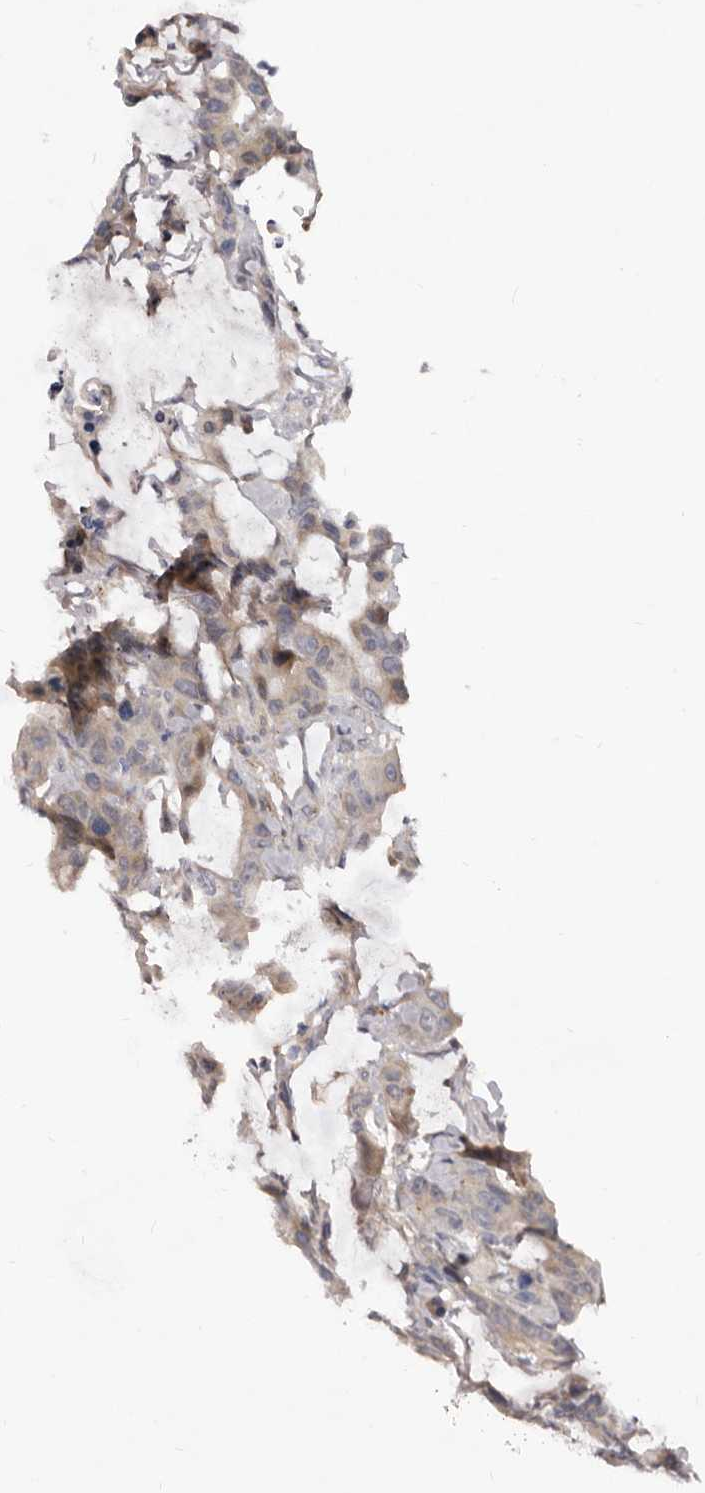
{"staining": {"intensity": "weak", "quantity": "25%-75%", "location": "cytoplasmic/membranous"}, "tissue": "colorectal cancer", "cell_type": "Tumor cells", "image_type": "cancer", "snomed": [{"axis": "morphology", "description": "Adenocarcinoma, NOS"}, {"axis": "topography", "description": "Colon"}], "caption": "Protein expression analysis of colorectal adenocarcinoma displays weak cytoplasmic/membranous expression in approximately 25%-75% of tumor cells.", "gene": "HBS1L", "patient": {"sex": "male", "age": 76}}